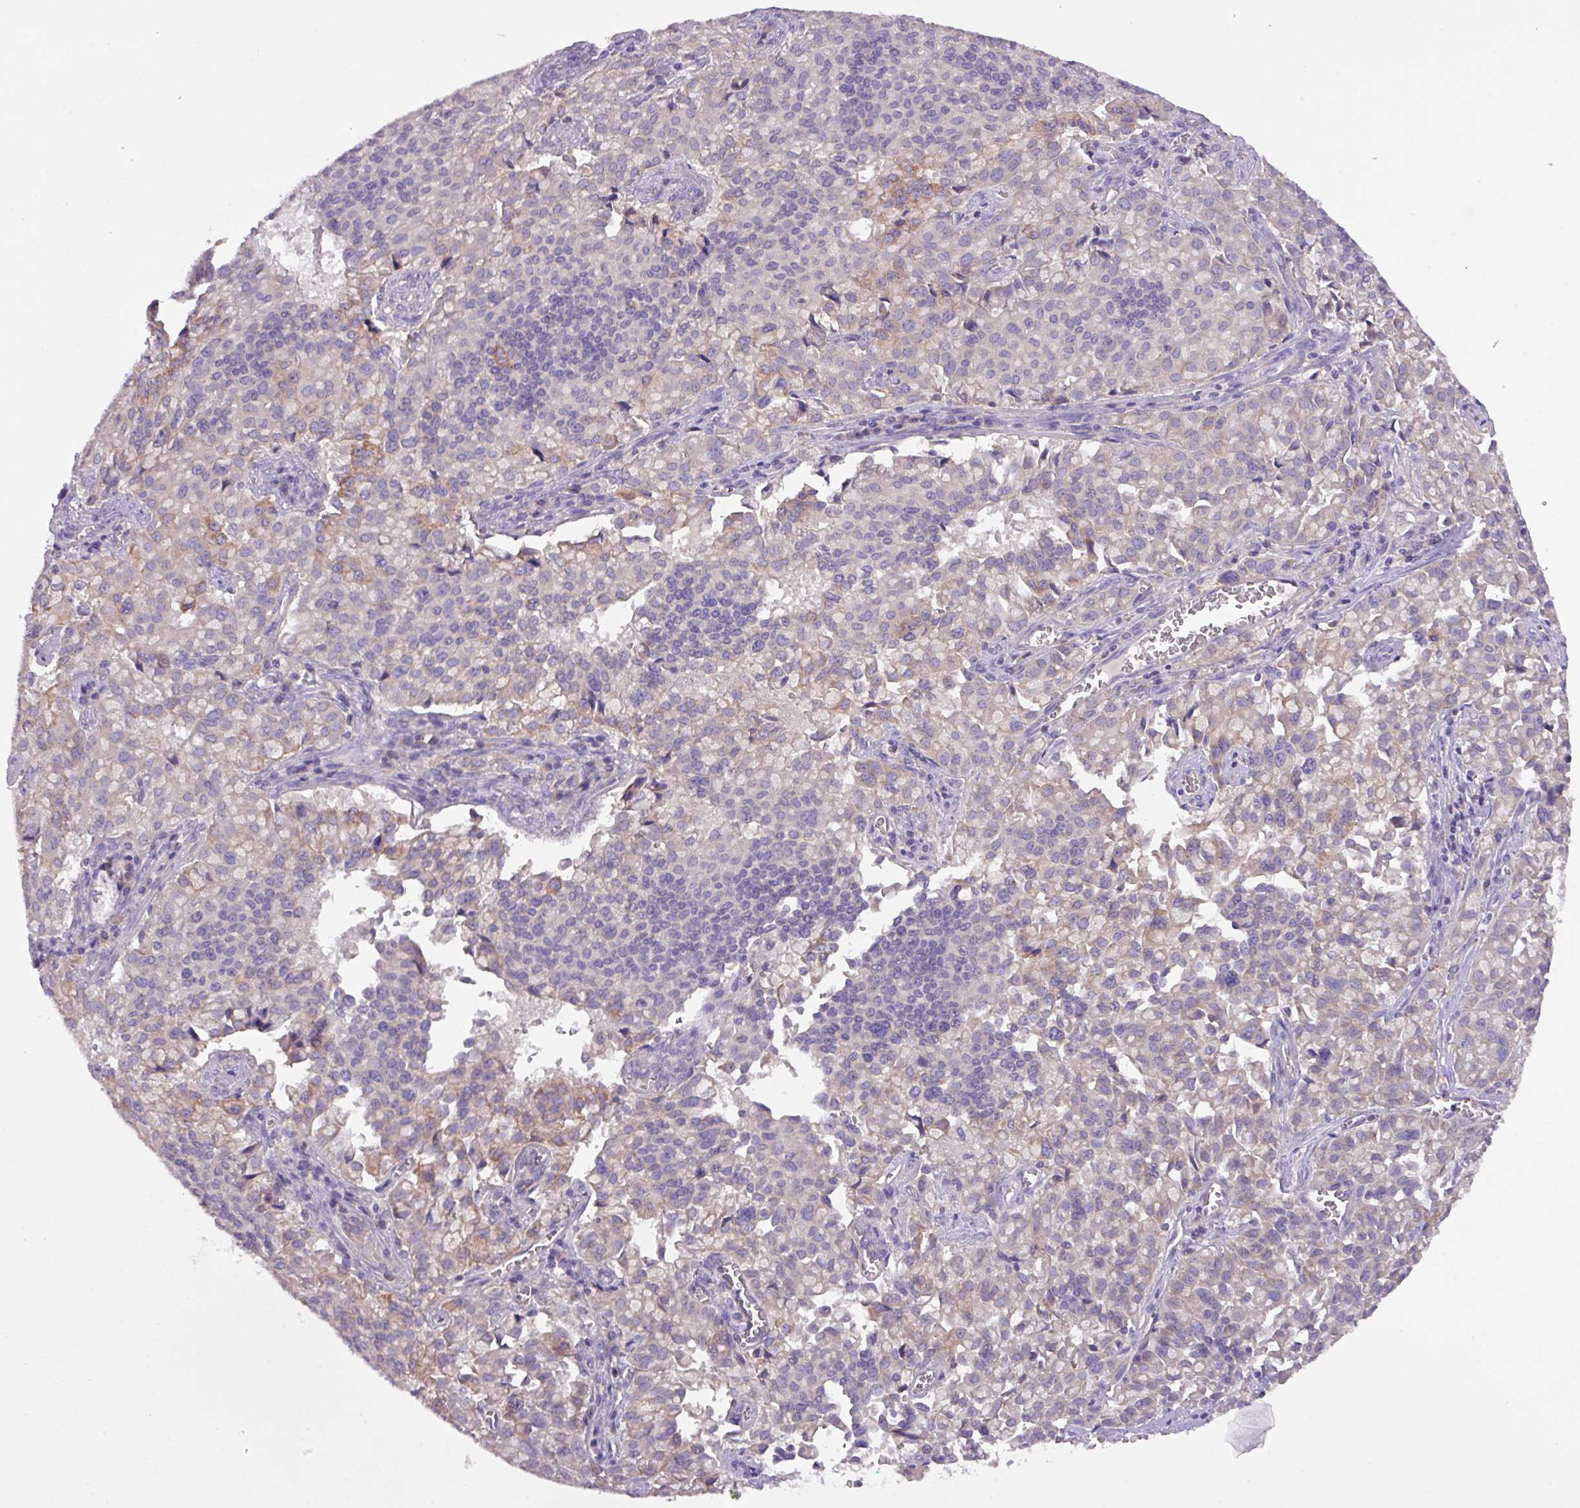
{"staining": {"intensity": "moderate", "quantity": "<25%", "location": "cytoplasmic/membranous"}, "tissue": "pancreatic cancer", "cell_type": "Tumor cells", "image_type": "cancer", "snomed": [{"axis": "morphology", "description": "Adenocarcinoma, NOS"}, {"axis": "topography", "description": "Pancreas"}], "caption": "There is low levels of moderate cytoplasmic/membranous staining in tumor cells of pancreatic cancer, as demonstrated by immunohistochemical staining (brown color).", "gene": "ZNF394", "patient": {"sex": "male", "age": 65}}